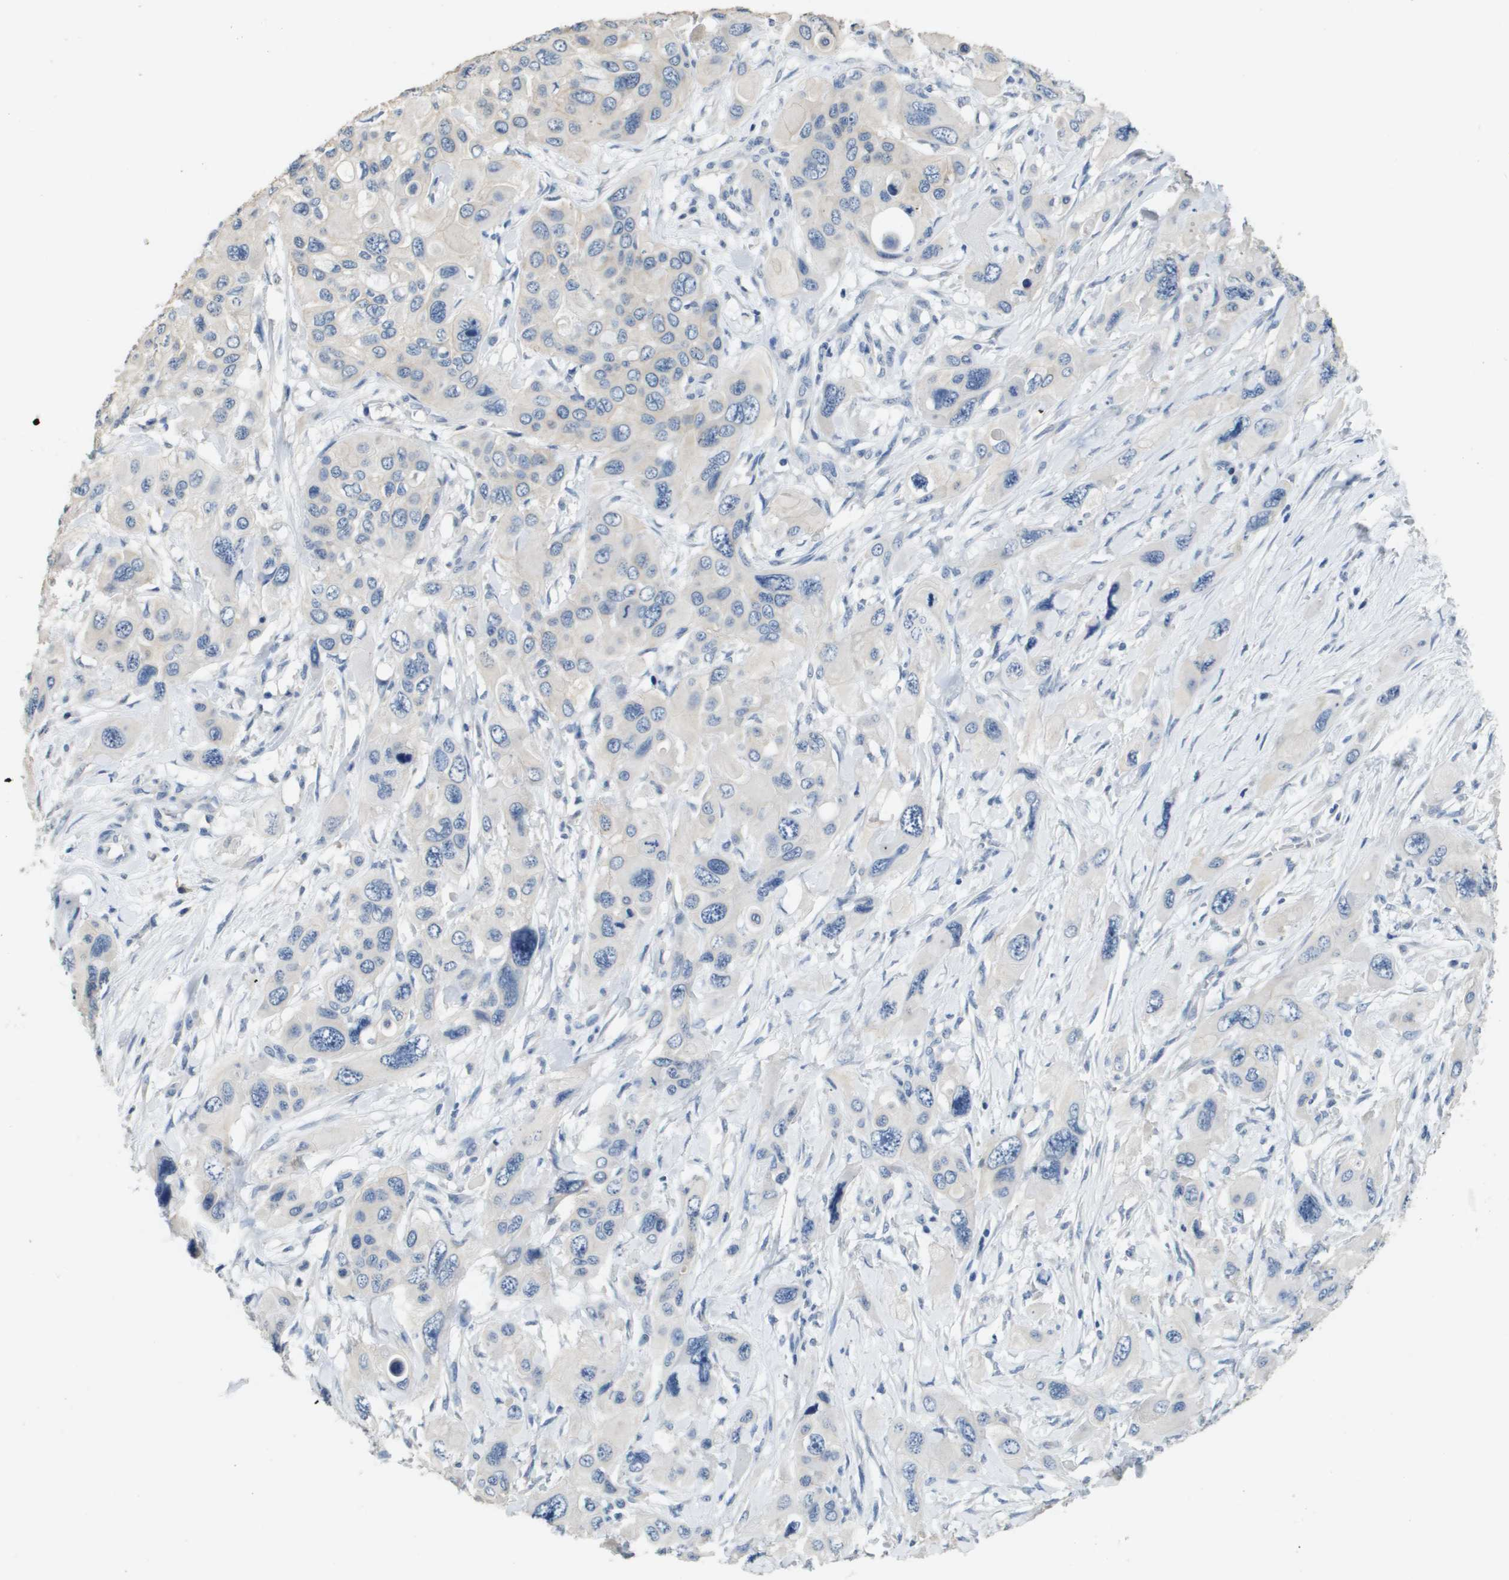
{"staining": {"intensity": "negative", "quantity": "none", "location": "none"}, "tissue": "pancreatic cancer", "cell_type": "Tumor cells", "image_type": "cancer", "snomed": [{"axis": "morphology", "description": "Adenocarcinoma, NOS"}, {"axis": "topography", "description": "Pancreas"}], "caption": "This micrograph is of pancreatic cancer (adenocarcinoma) stained with IHC to label a protein in brown with the nuclei are counter-stained blue. There is no staining in tumor cells.", "gene": "MT3", "patient": {"sex": "male", "age": 73}}